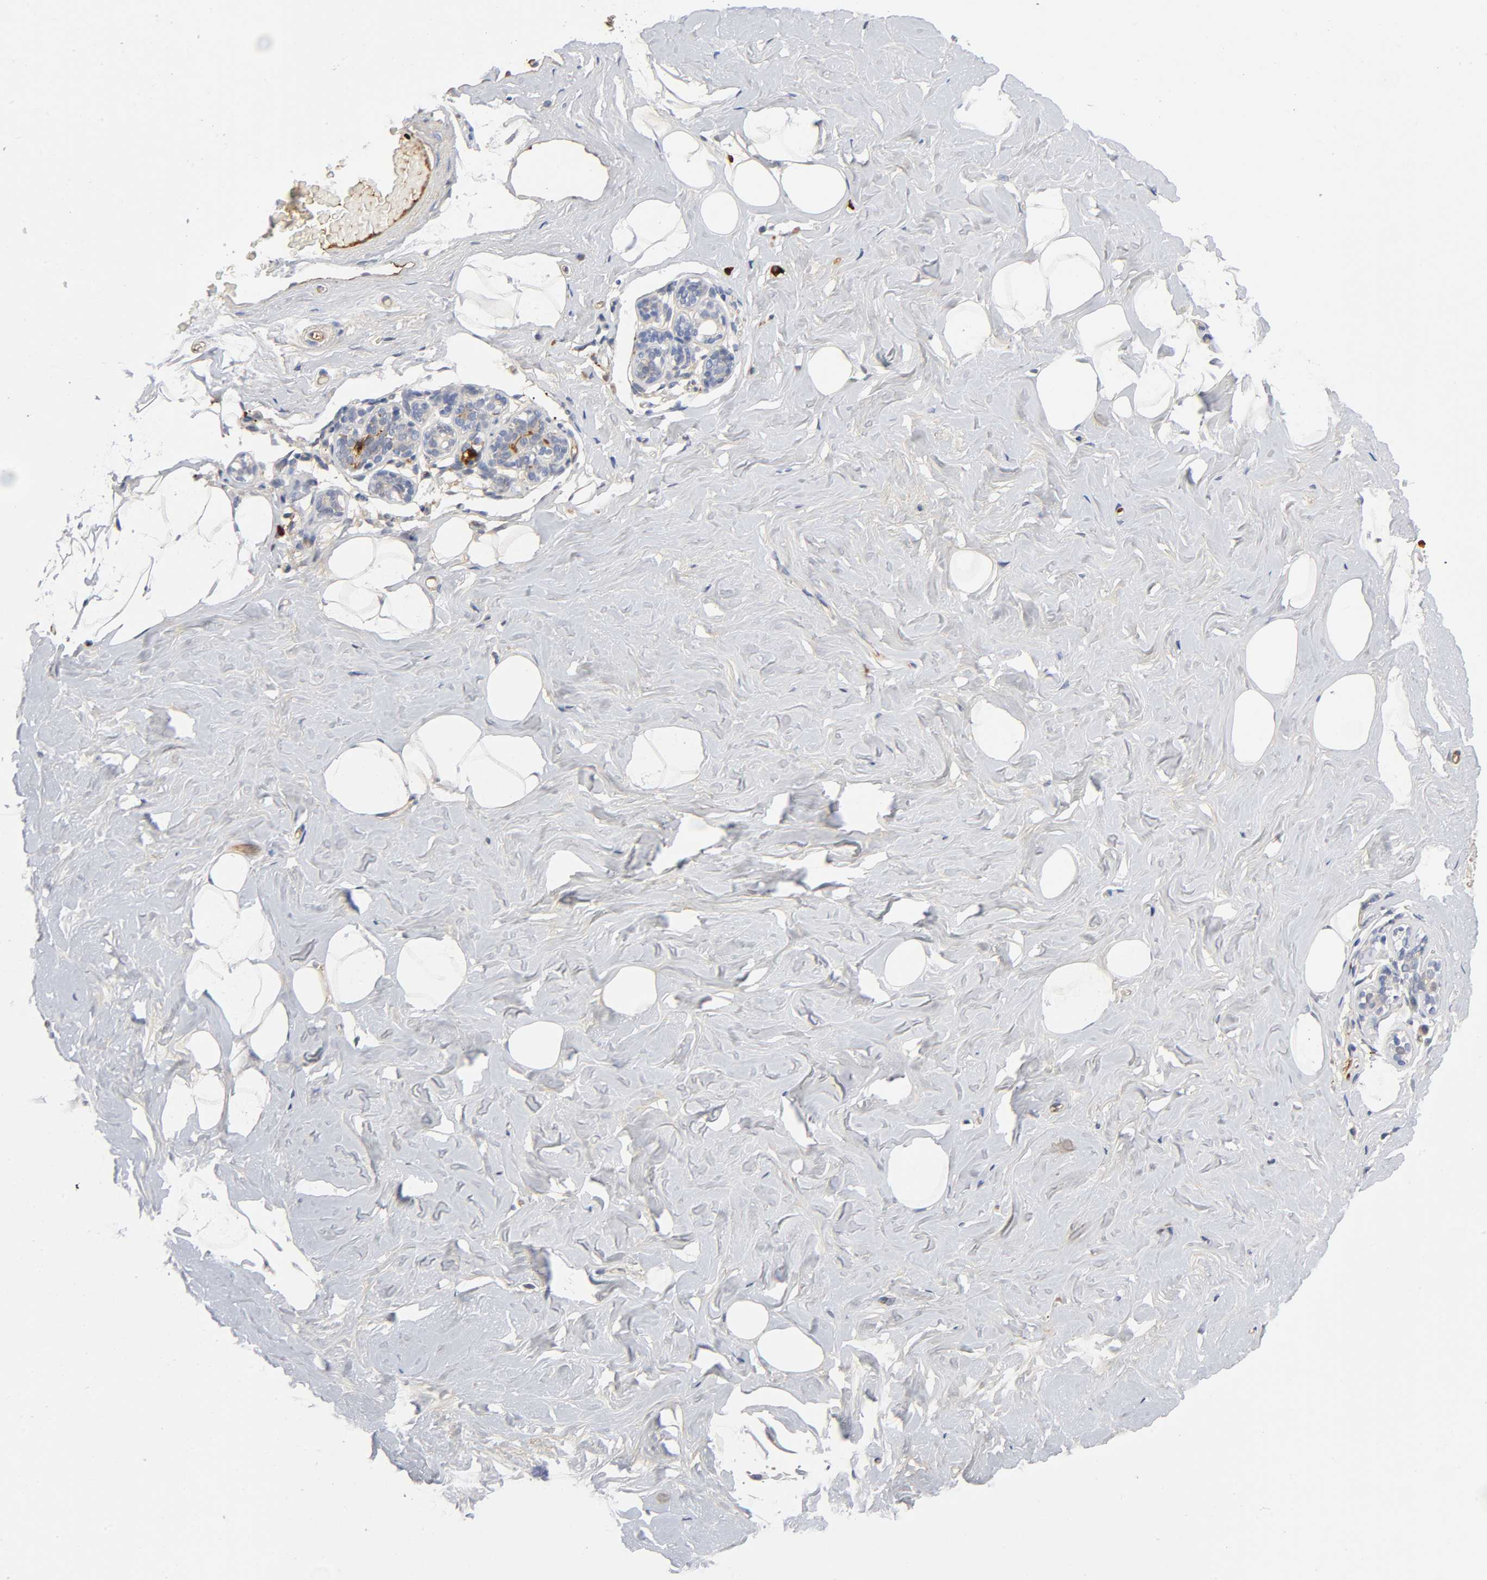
{"staining": {"intensity": "negative", "quantity": "none", "location": "none"}, "tissue": "breast", "cell_type": "Adipocytes", "image_type": "normal", "snomed": [{"axis": "morphology", "description": "Normal tissue, NOS"}, {"axis": "topography", "description": "Breast"}, {"axis": "topography", "description": "Soft tissue"}], "caption": "Immunohistochemistry image of normal breast: human breast stained with DAB reveals no significant protein staining in adipocytes.", "gene": "NOVA1", "patient": {"sex": "female", "age": 75}}